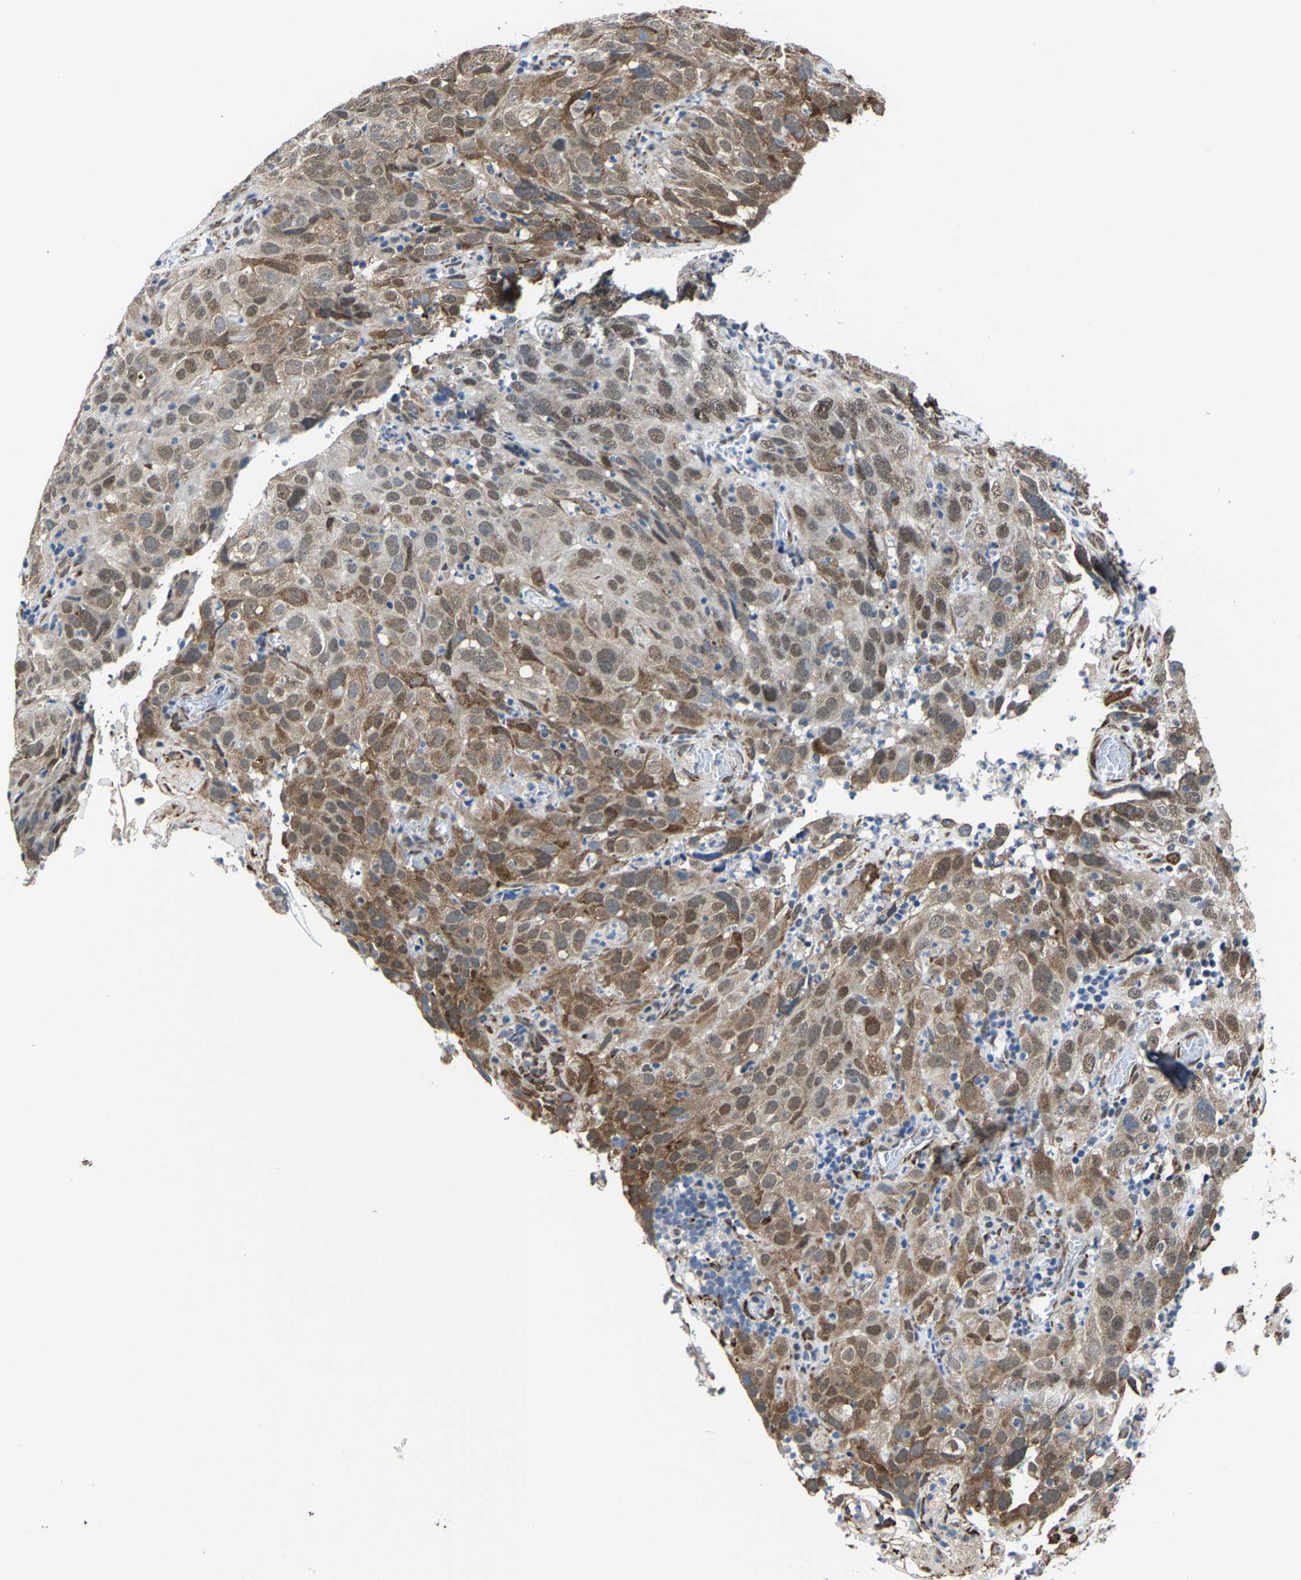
{"staining": {"intensity": "moderate", "quantity": ">75%", "location": "cytoplasmic/membranous,nuclear"}, "tissue": "cervical cancer", "cell_type": "Tumor cells", "image_type": "cancer", "snomed": [{"axis": "morphology", "description": "Squamous cell carcinoma, NOS"}, {"axis": "topography", "description": "Cervix"}], "caption": "Tumor cells exhibit medium levels of moderate cytoplasmic/membranous and nuclear positivity in approximately >75% of cells in squamous cell carcinoma (cervical). (DAB IHC, brown staining for protein, blue staining for nuclei).", "gene": "METTL1", "patient": {"sex": "female", "age": 32}}